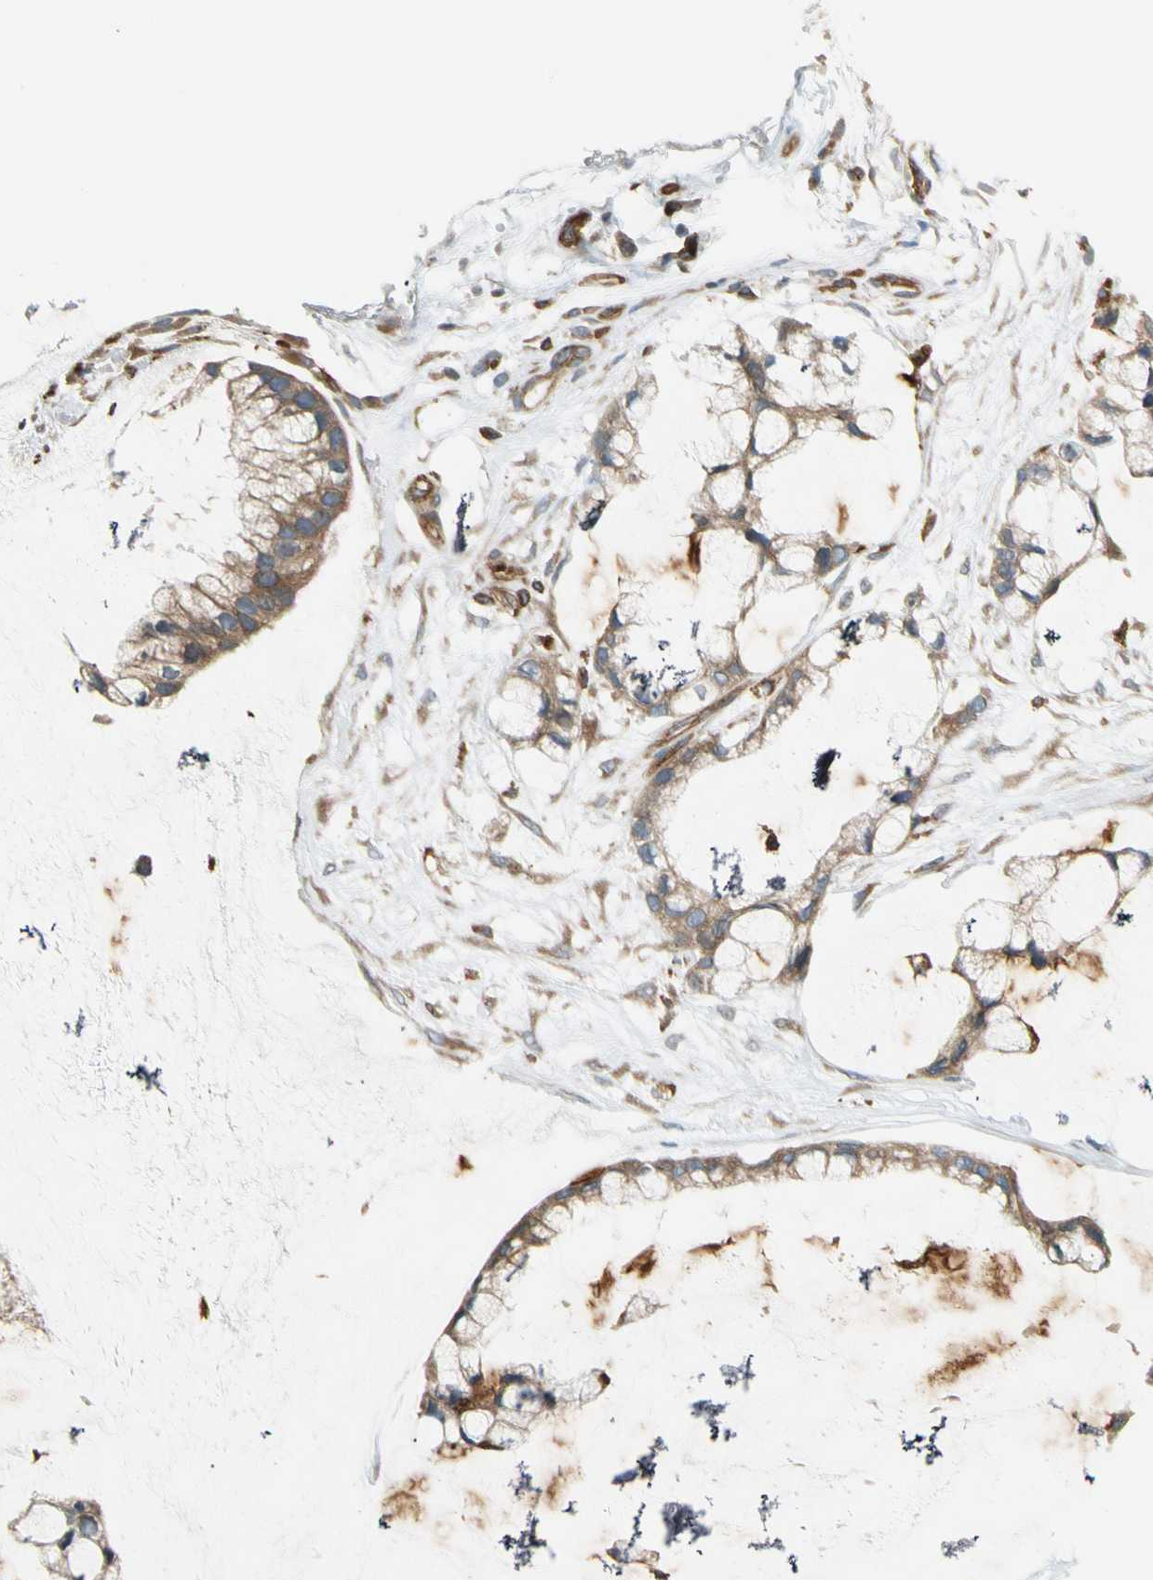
{"staining": {"intensity": "moderate", "quantity": ">75%", "location": "cytoplasmic/membranous"}, "tissue": "ovarian cancer", "cell_type": "Tumor cells", "image_type": "cancer", "snomed": [{"axis": "morphology", "description": "Cystadenocarcinoma, mucinous, NOS"}, {"axis": "topography", "description": "Ovary"}], "caption": "IHC of mucinous cystadenocarcinoma (ovarian) demonstrates medium levels of moderate cytoplasmic/membranous positivity in about >75% of tumor cells.", "gene": "TRIO", "patient": {"sex": "female", "age": 39}}